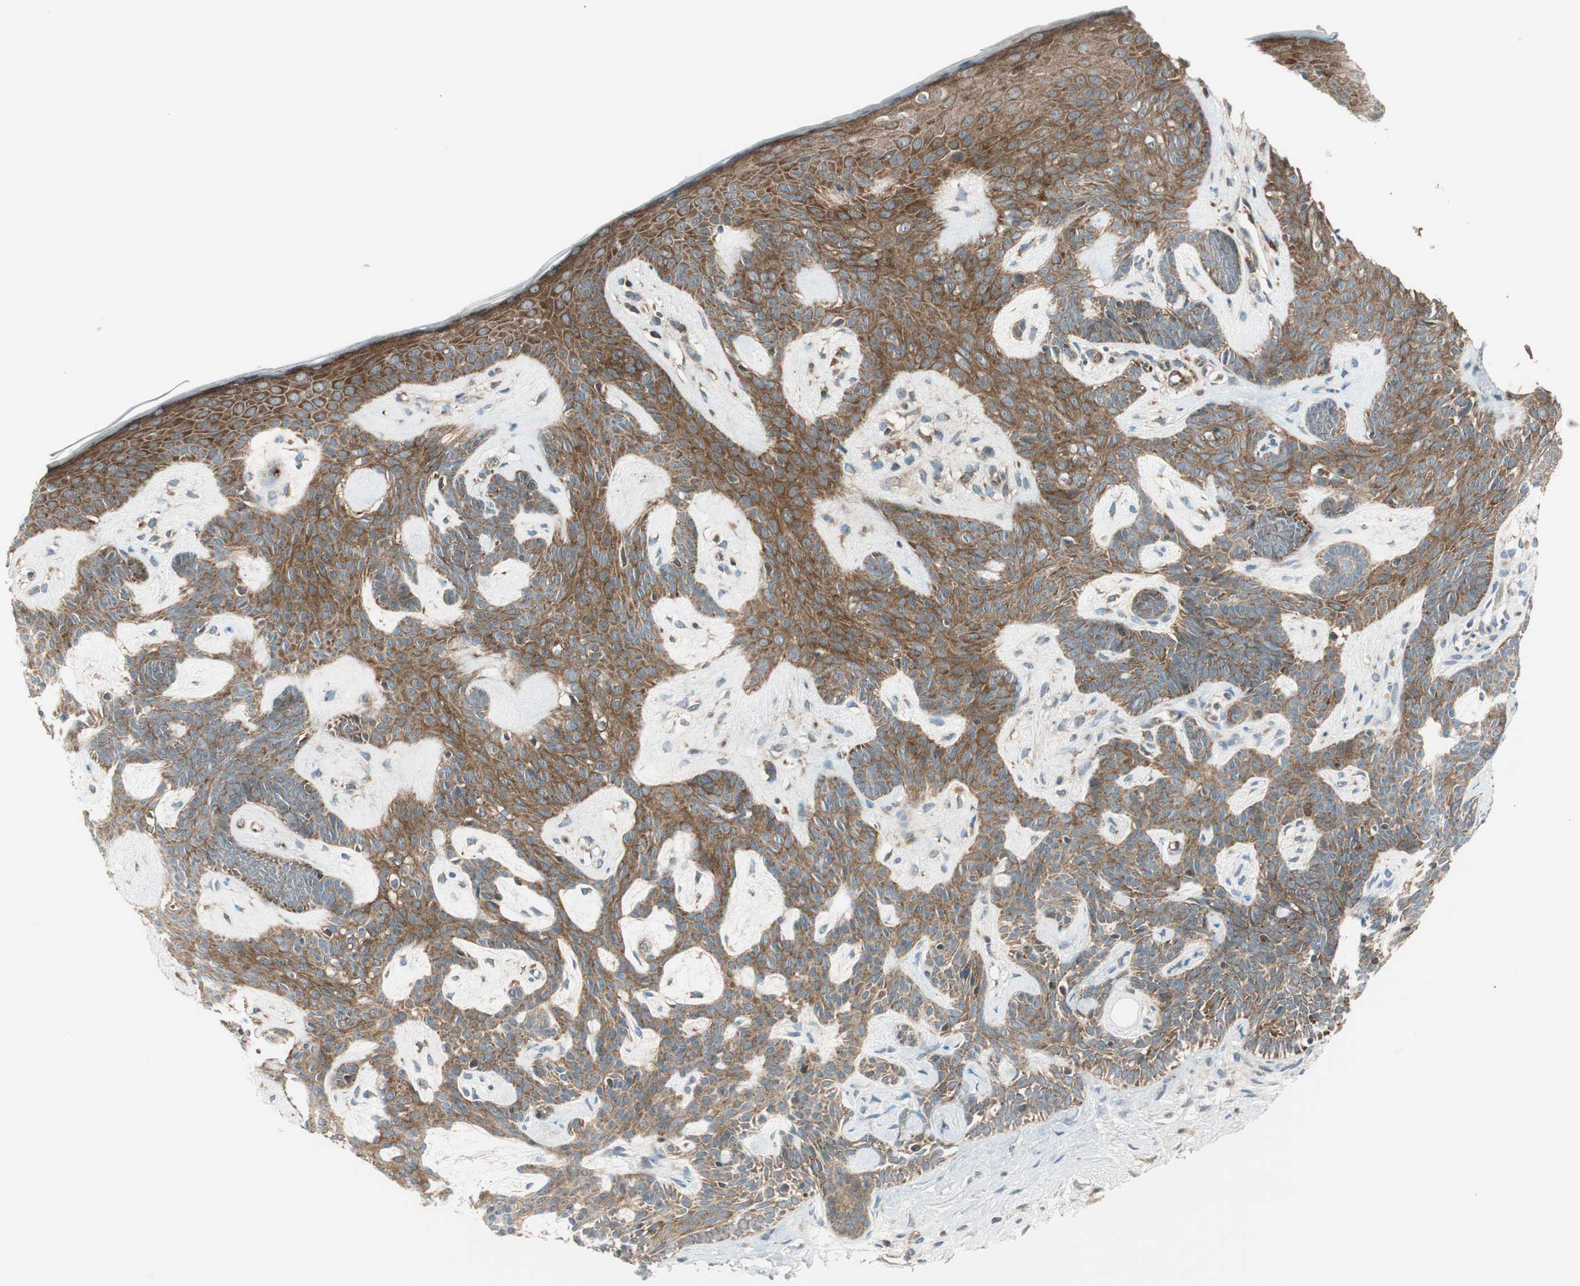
{"staining": {"intensity": "strong", "quantity": ">75%", "location": "cytoplasmic/membranous"}, "tissue": "skin cancer", "cell_type": "Tumor cells", "image_type": "cancer", "snomed": [{"axis": "morphology", "description": "Developmental malformation"}, {"axis": "morphology", "description": "Basal cell carcinoma"}, {"axis": "topography", "description": "Skin"}], "caption": "High-power microscopy captured an IHC image of skin basal cell carcinoma, revealing strong cytoplasmic/membranous expression in about >75% of tumor cells.", "gene": "ABI1", "patient": {"sex": "female", "age": 62}}